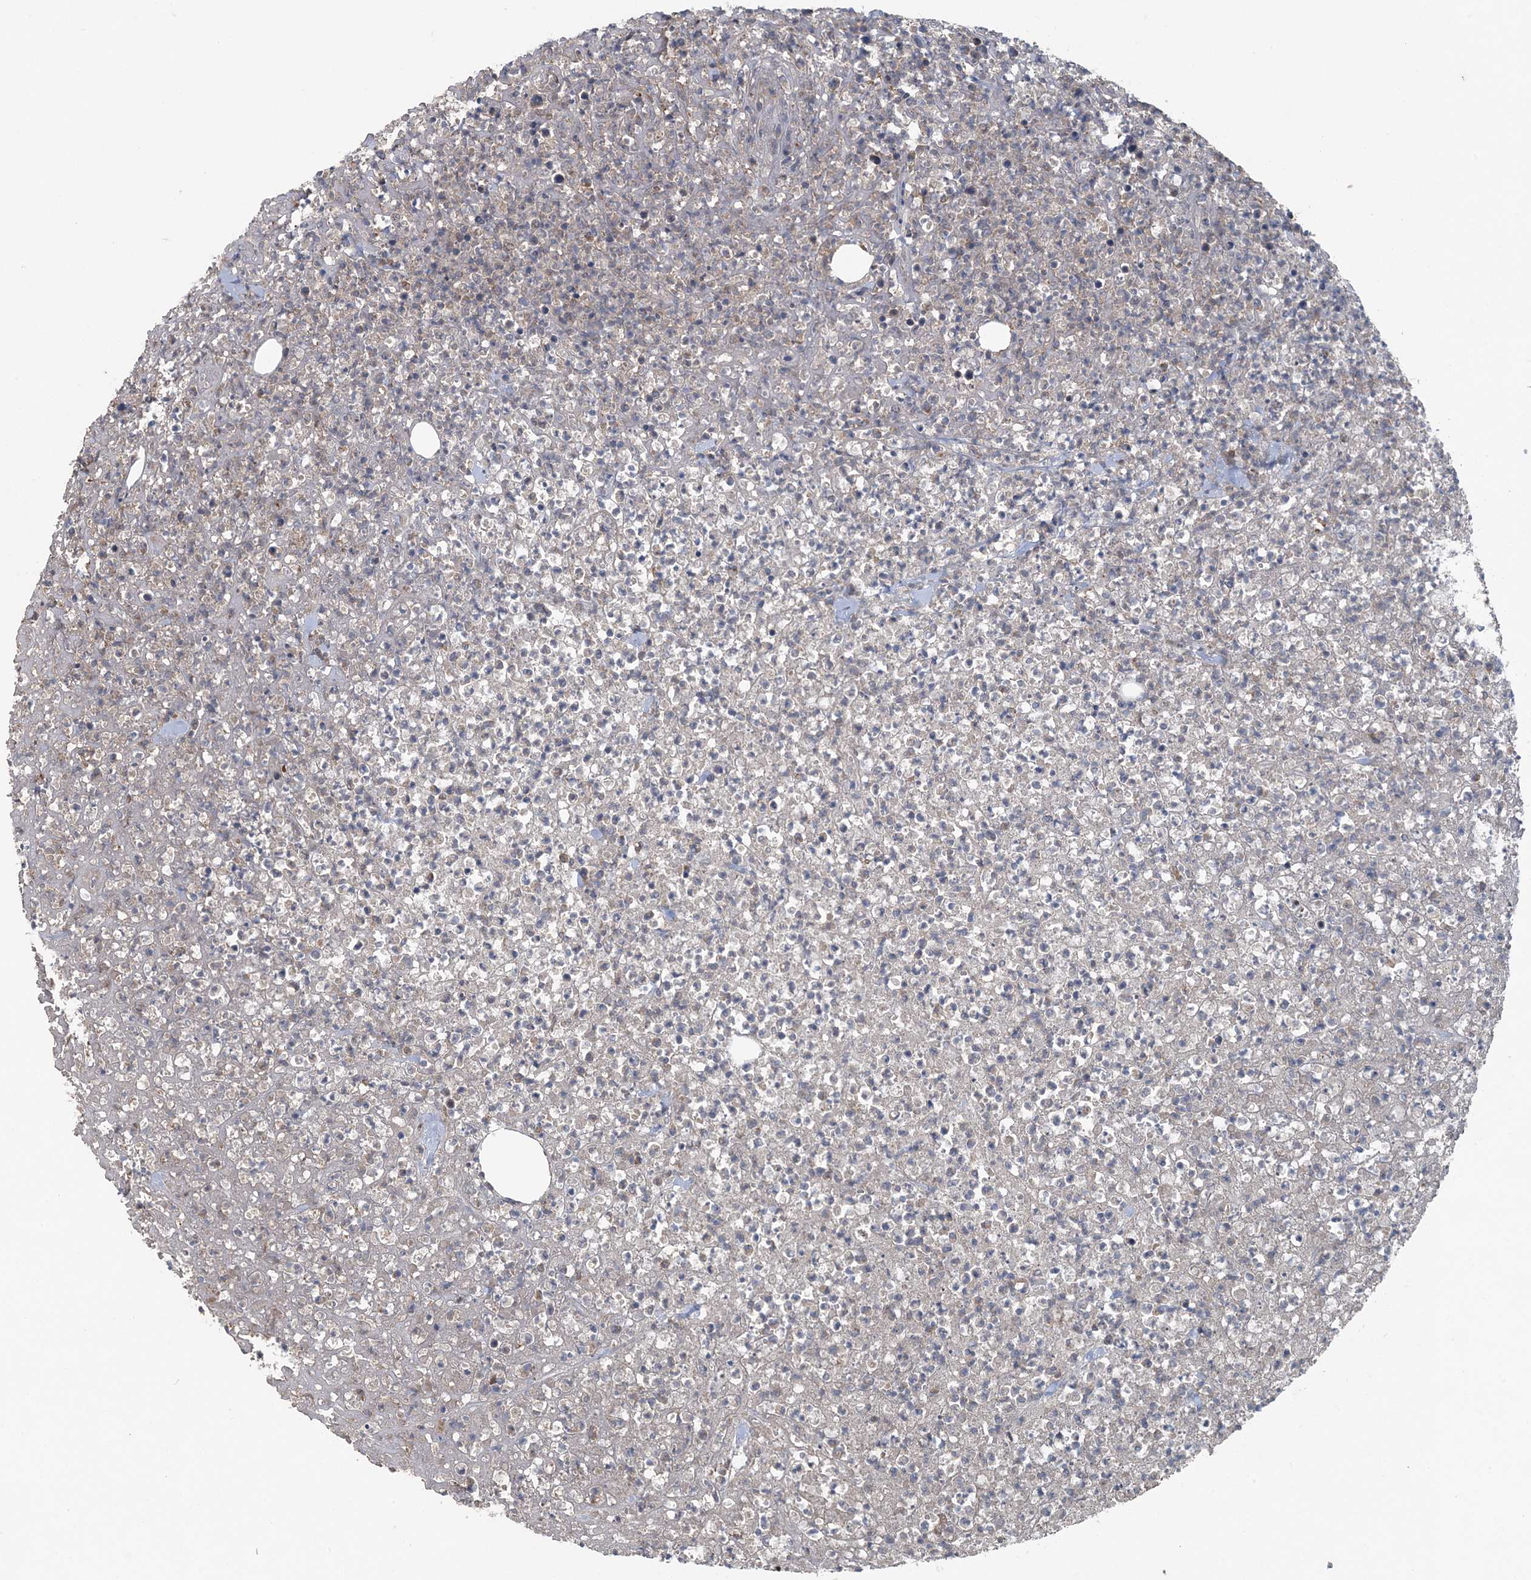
{"staining": {"intensity": "negative", "quantity": "none", "location": "none"}, "tissue": "lymphoma", "cell_type": "Tumor cells", "image_type": "cancer", "snomed": [{"axis": "morphology", "description": "Malignant lymphoma, non-Hodgkin's type, High grade"}, {"axis": "topography", "description": "Colon"}], "caption": "Immunohistochemistry (IHC) histopathology image of neoplastic tissue: lymphoma stained with DAB (3,3'-diaminobenzidine) reveals no significant protein staining in tumor cells.", "gene": "MYO9B", "patient": {"sex": "female", "age": 53}}